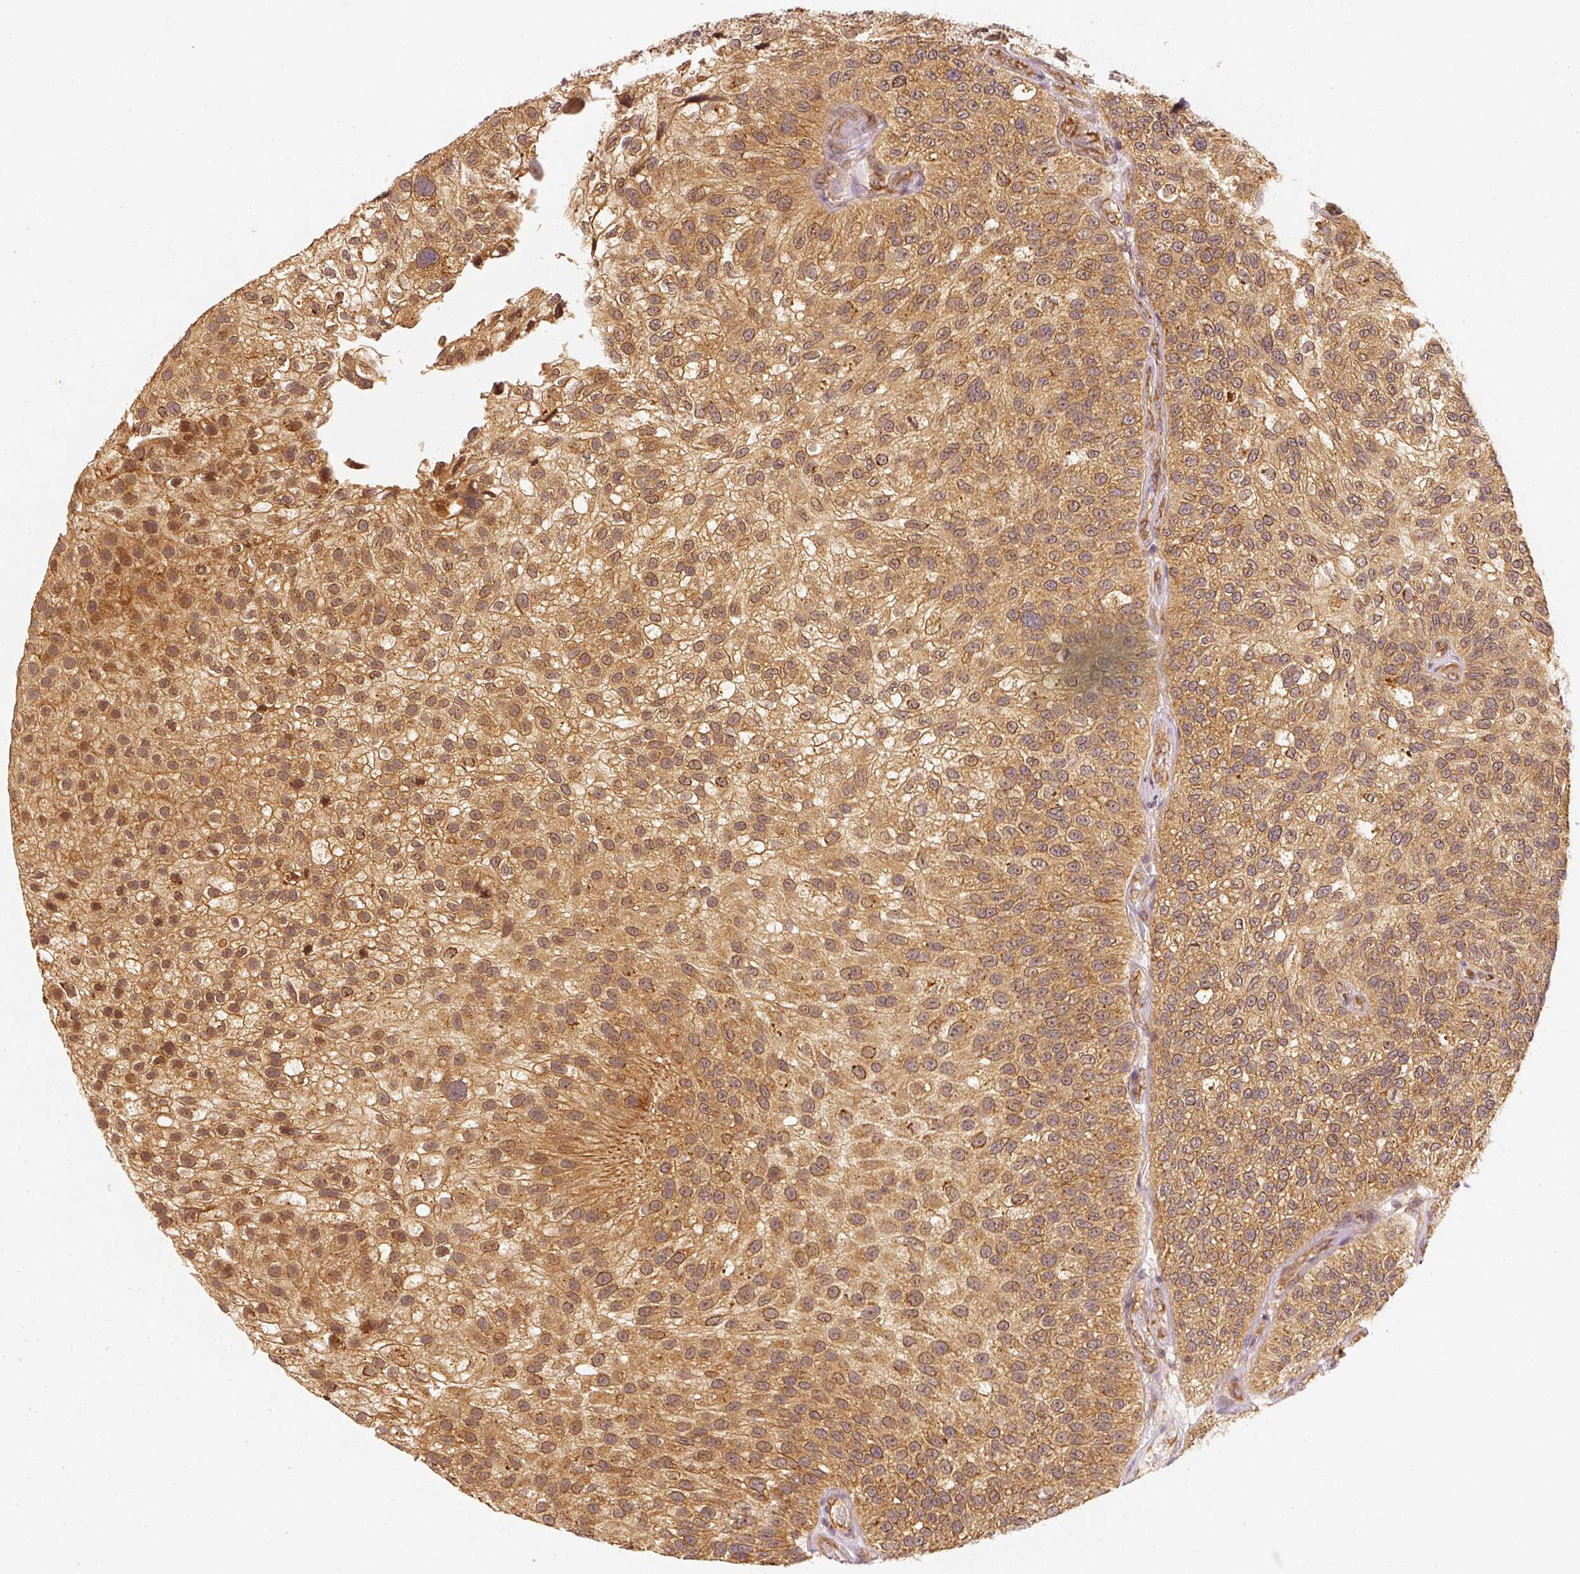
{"staining": {"intensity": "moderate", "quantity": ">75%", "location": "cytoplasmic/membranous"}, "tissue": "urothelial cancer", "cell_type": "Tumor cells", "image_type": "cancer", "snomed": [{"axis": "morphology", "description": "Urothelial carcinoma, NOS"}, {"axis": "topography", "description": "Urinary bladder"}], "caption": "An image showing moderate cytoplasmic/membranous expression in about >75% of tumor cells in transitional cell carcinoma, as visualized by brown immunohistochemical staining.", "gene": "EEF1A2", "patient": {"sex": "male", "age": 87}}